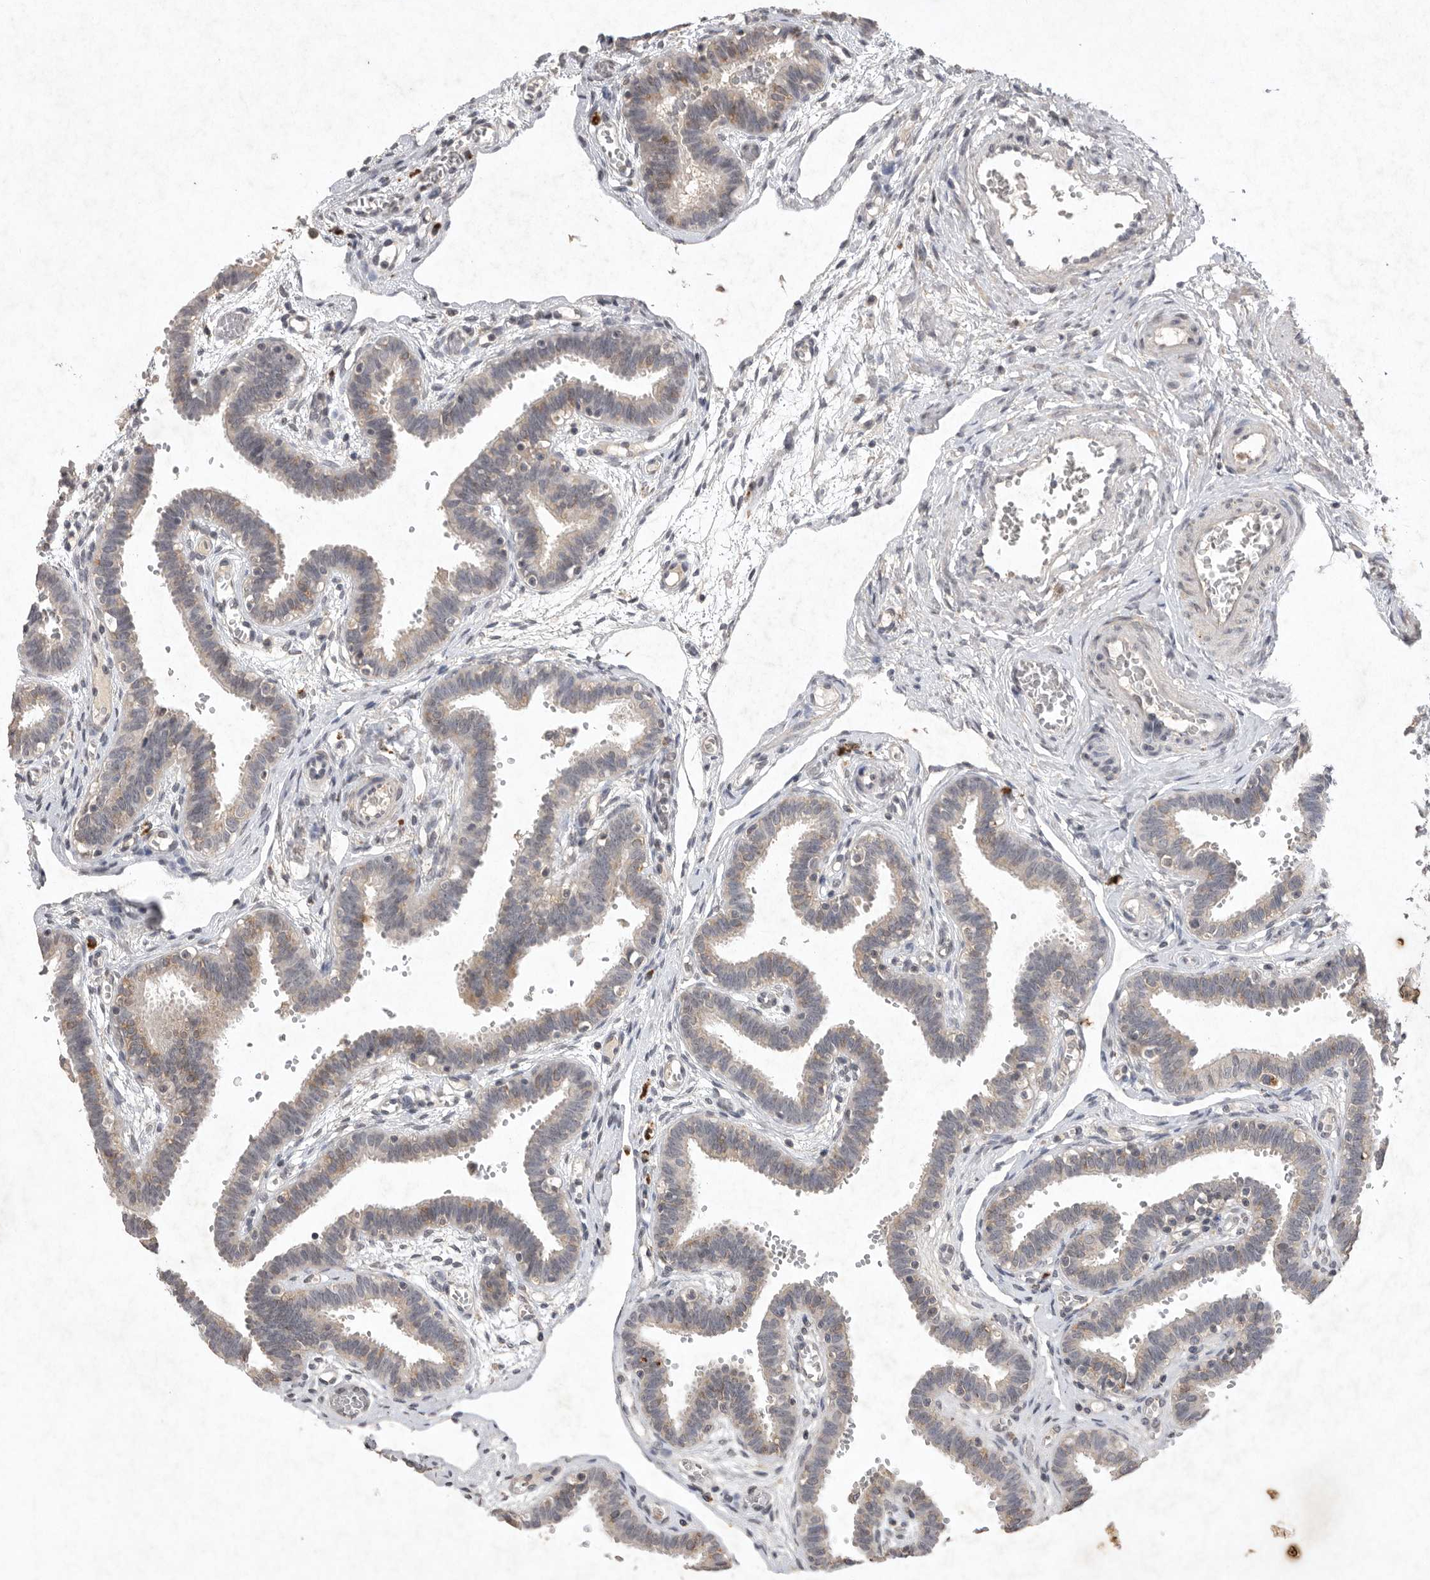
{"staining": {"intensity": "weak", "quantity": "25%-75%", "location": "cytoplasmic/membranous"}, "tissue": "fallopian tube", "cell_type": "Glandular cells", "image_type": "normal", "snomed": [{"axis": "morphology", "description": "Normal tissue, NOS"}, {"axis": "topography", "description": "Fallopian tube"}, {"axis": "topography", "description": "Placenta"}], "caption": "IHC (DAB) staining of unremarkable fallopian tube reveals weak cytoplasmic/membranous protein staining in approximately 25%-75% of glandular cells. Nuclei are stained in blue.", "gene": "APLNR", "patient": {"sex": "female", "age": 32}}